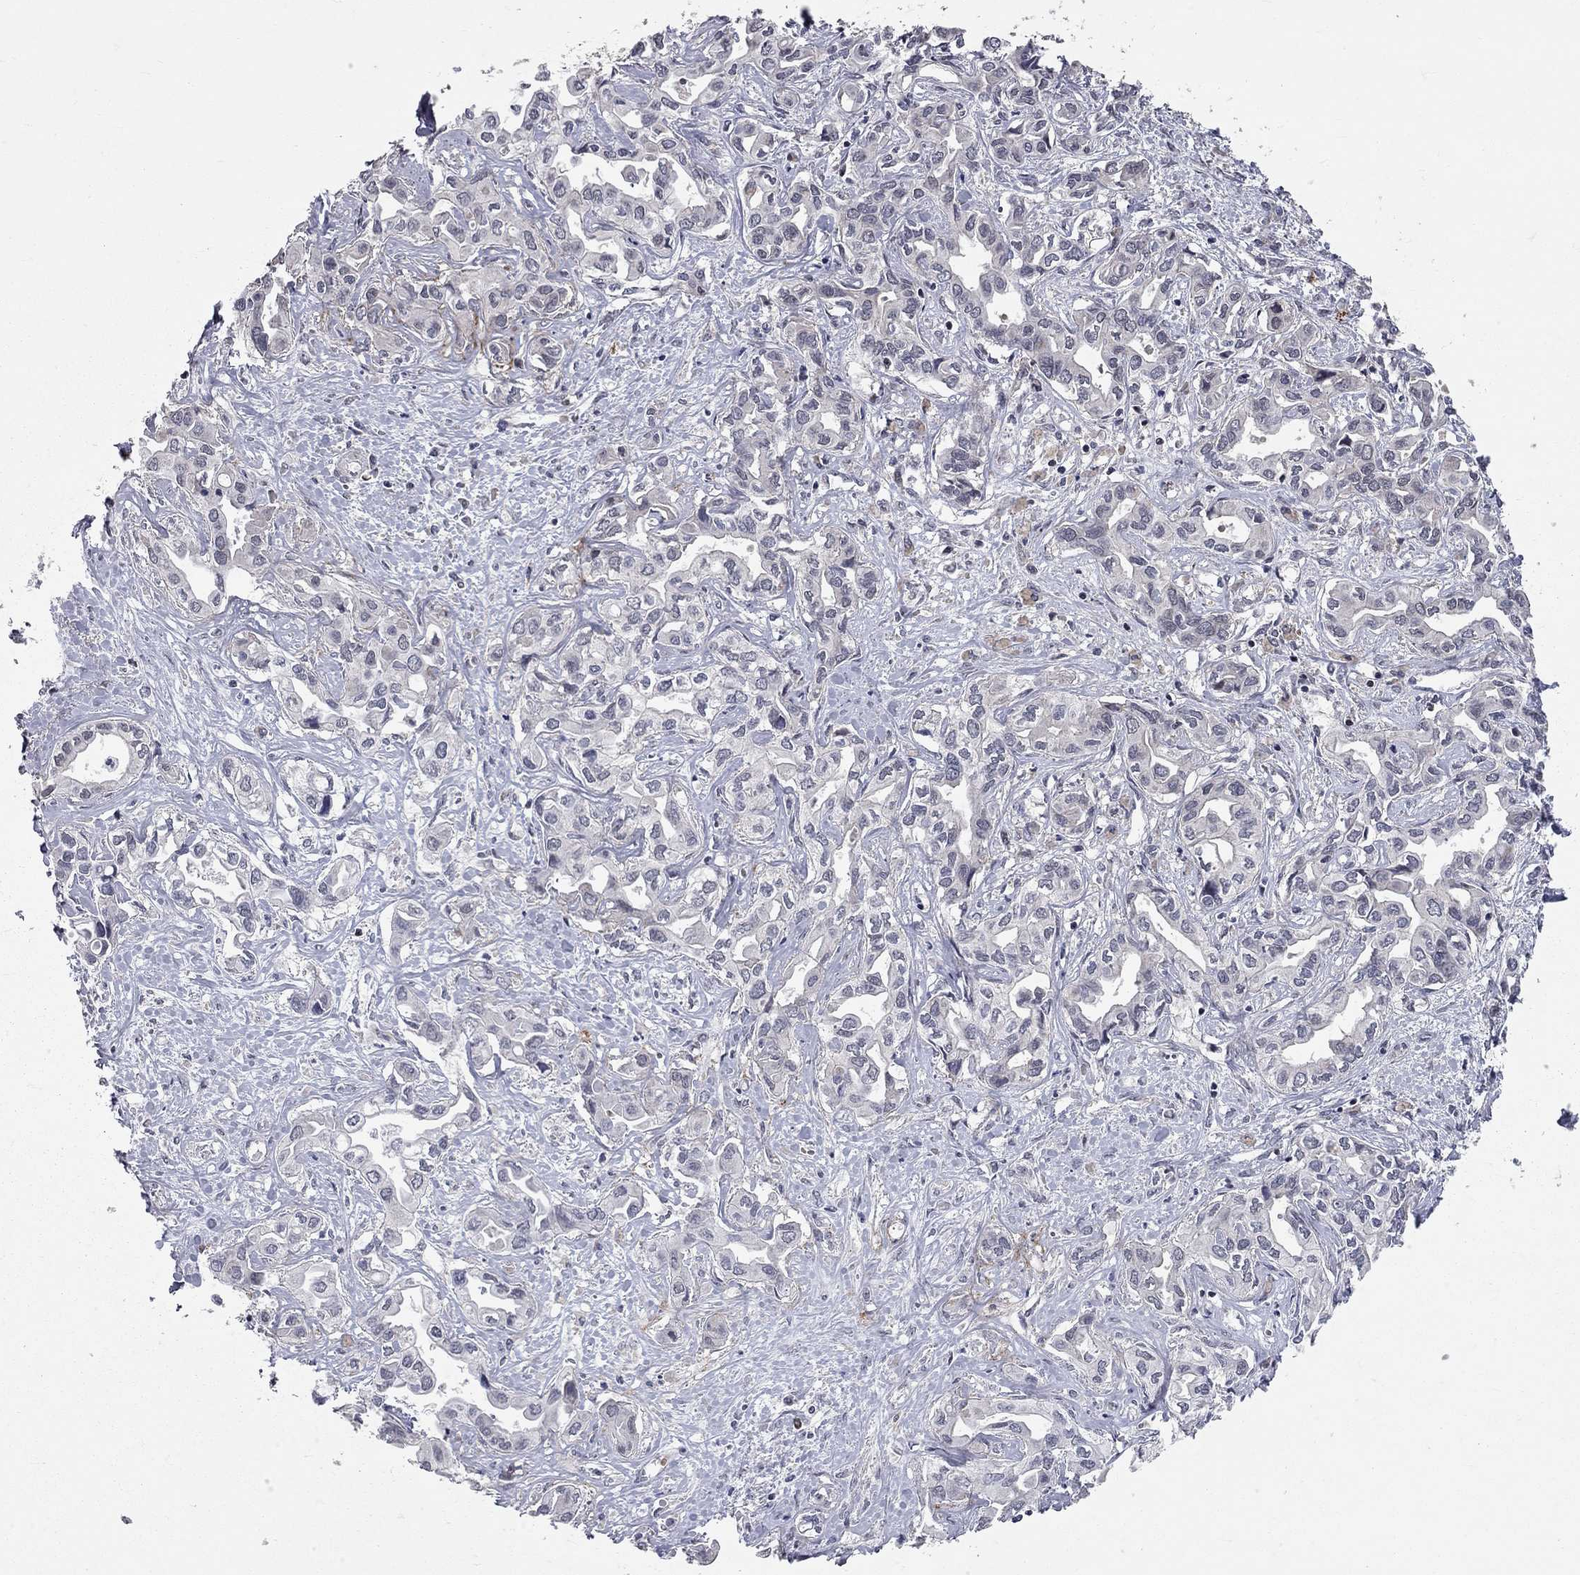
{"staining": {"intensity": "negative", "quantity": "none", "location": "none"}, "tissue": "liver cancer", "cell_type": "Tumor cells", "image_type": "cancer", "snomed": [{"axis": "morphology", "description": "Cholangiocarcinoma"}, {"axis": "topography", "description": "Liver"}], "caption": "The image shows no significant staining in tumor cells of liver cancer (cholangiocarcinoma). (DAB (3,3'-diaminobenzidine) IHC, high magnification).", "gene": "HDAC3", "patient": {"sex": "female", "age": 64}}